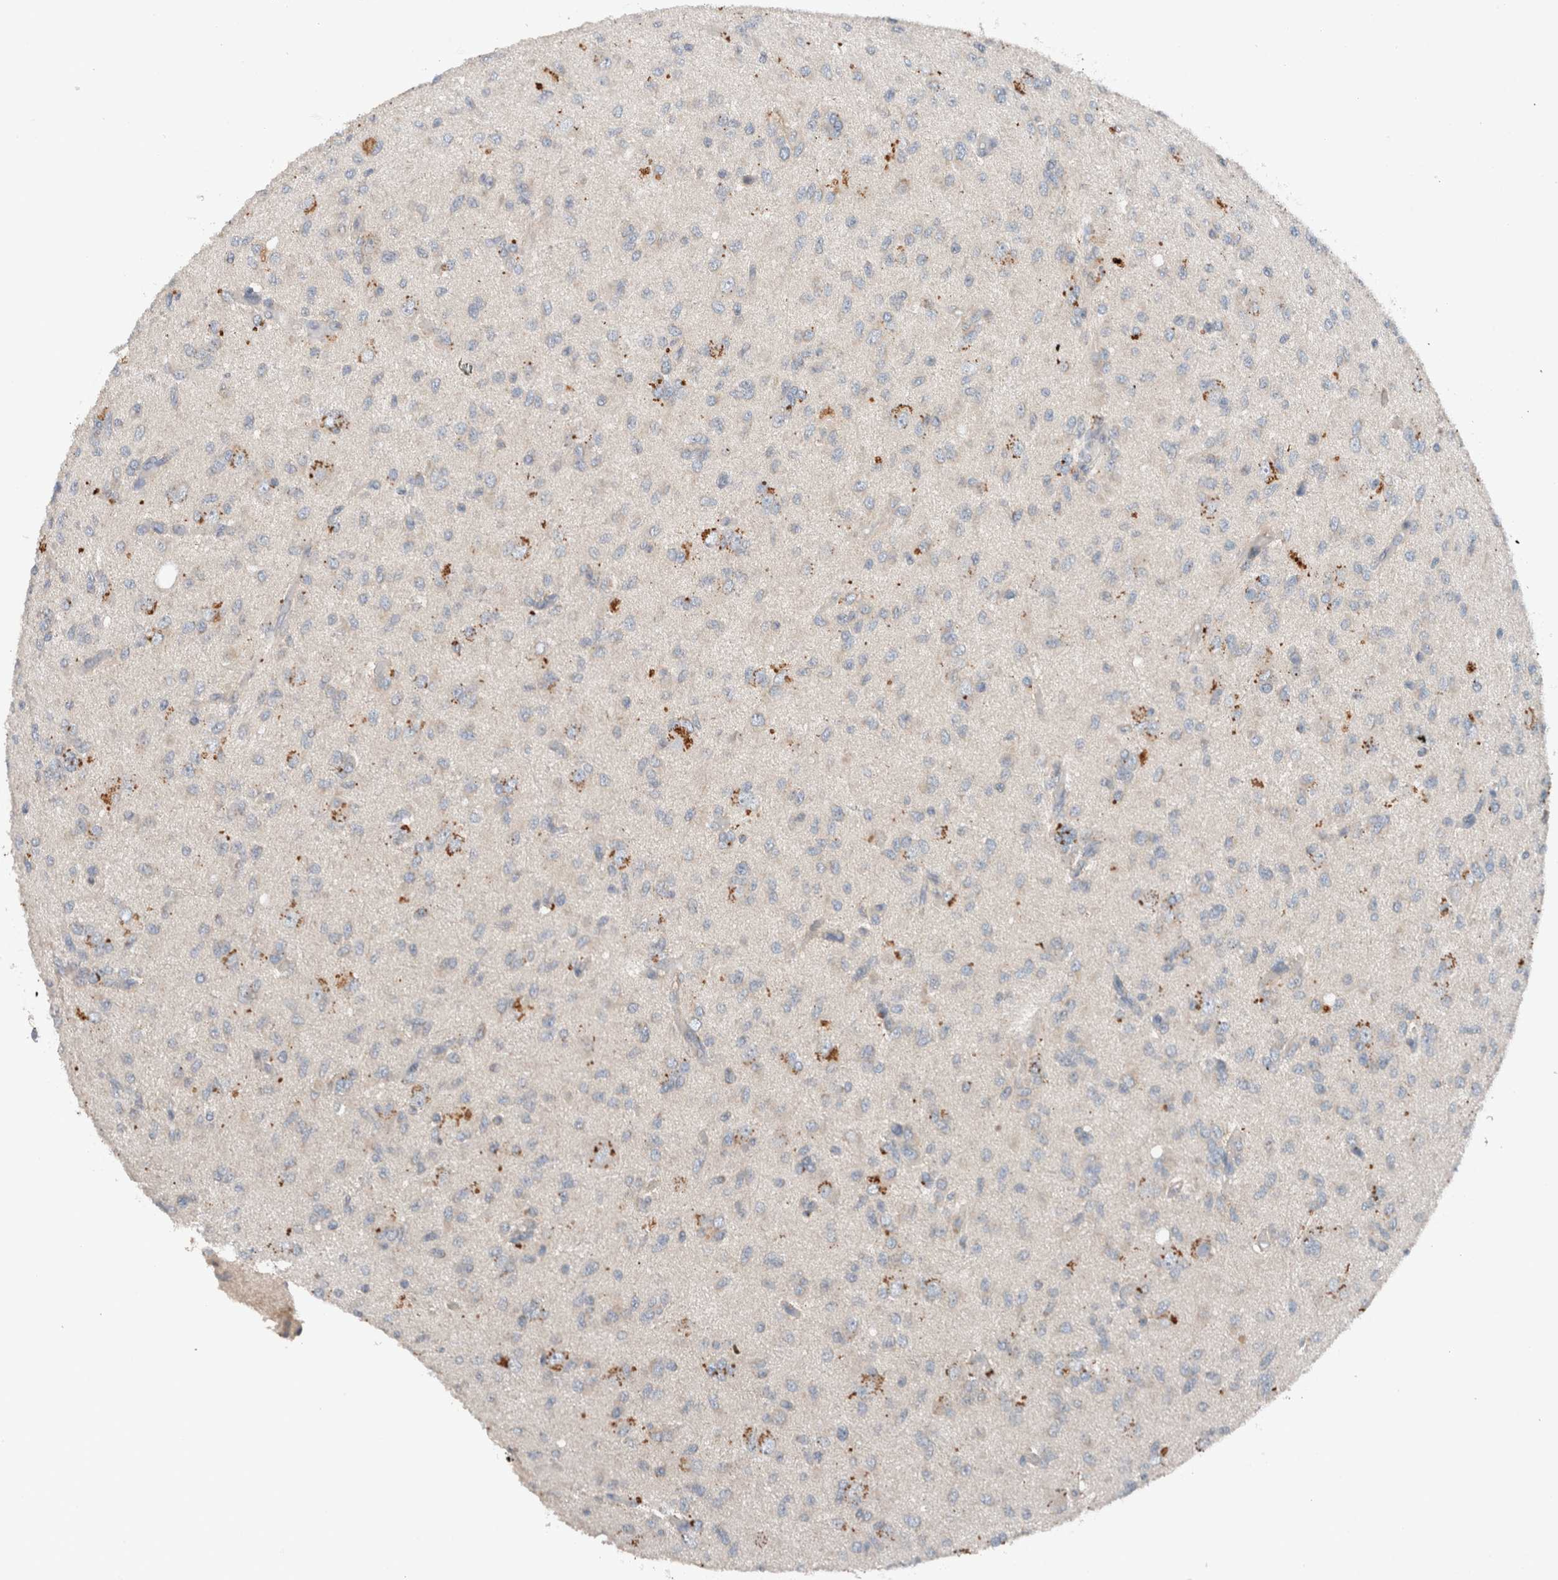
{"staining": {"intensity": "negative", "quantity": "none", "location": "none"}, "tissue": "glioma", "cell_type": "Tumor cells", "image_type": "cancer", "snomed": [{"axis": "morphology", "description": "Glioma, malignant, High grade"}, {"axis": "topography", "description": "Brain"}], "caption": "IHC image of neoplastic tissue: malignant glioma (high-grade) stained with DAB exhibits no significant protein positivity in tumor cells.", "gene": "UGCG", "patient": {"sex": "female", "age": 59}}